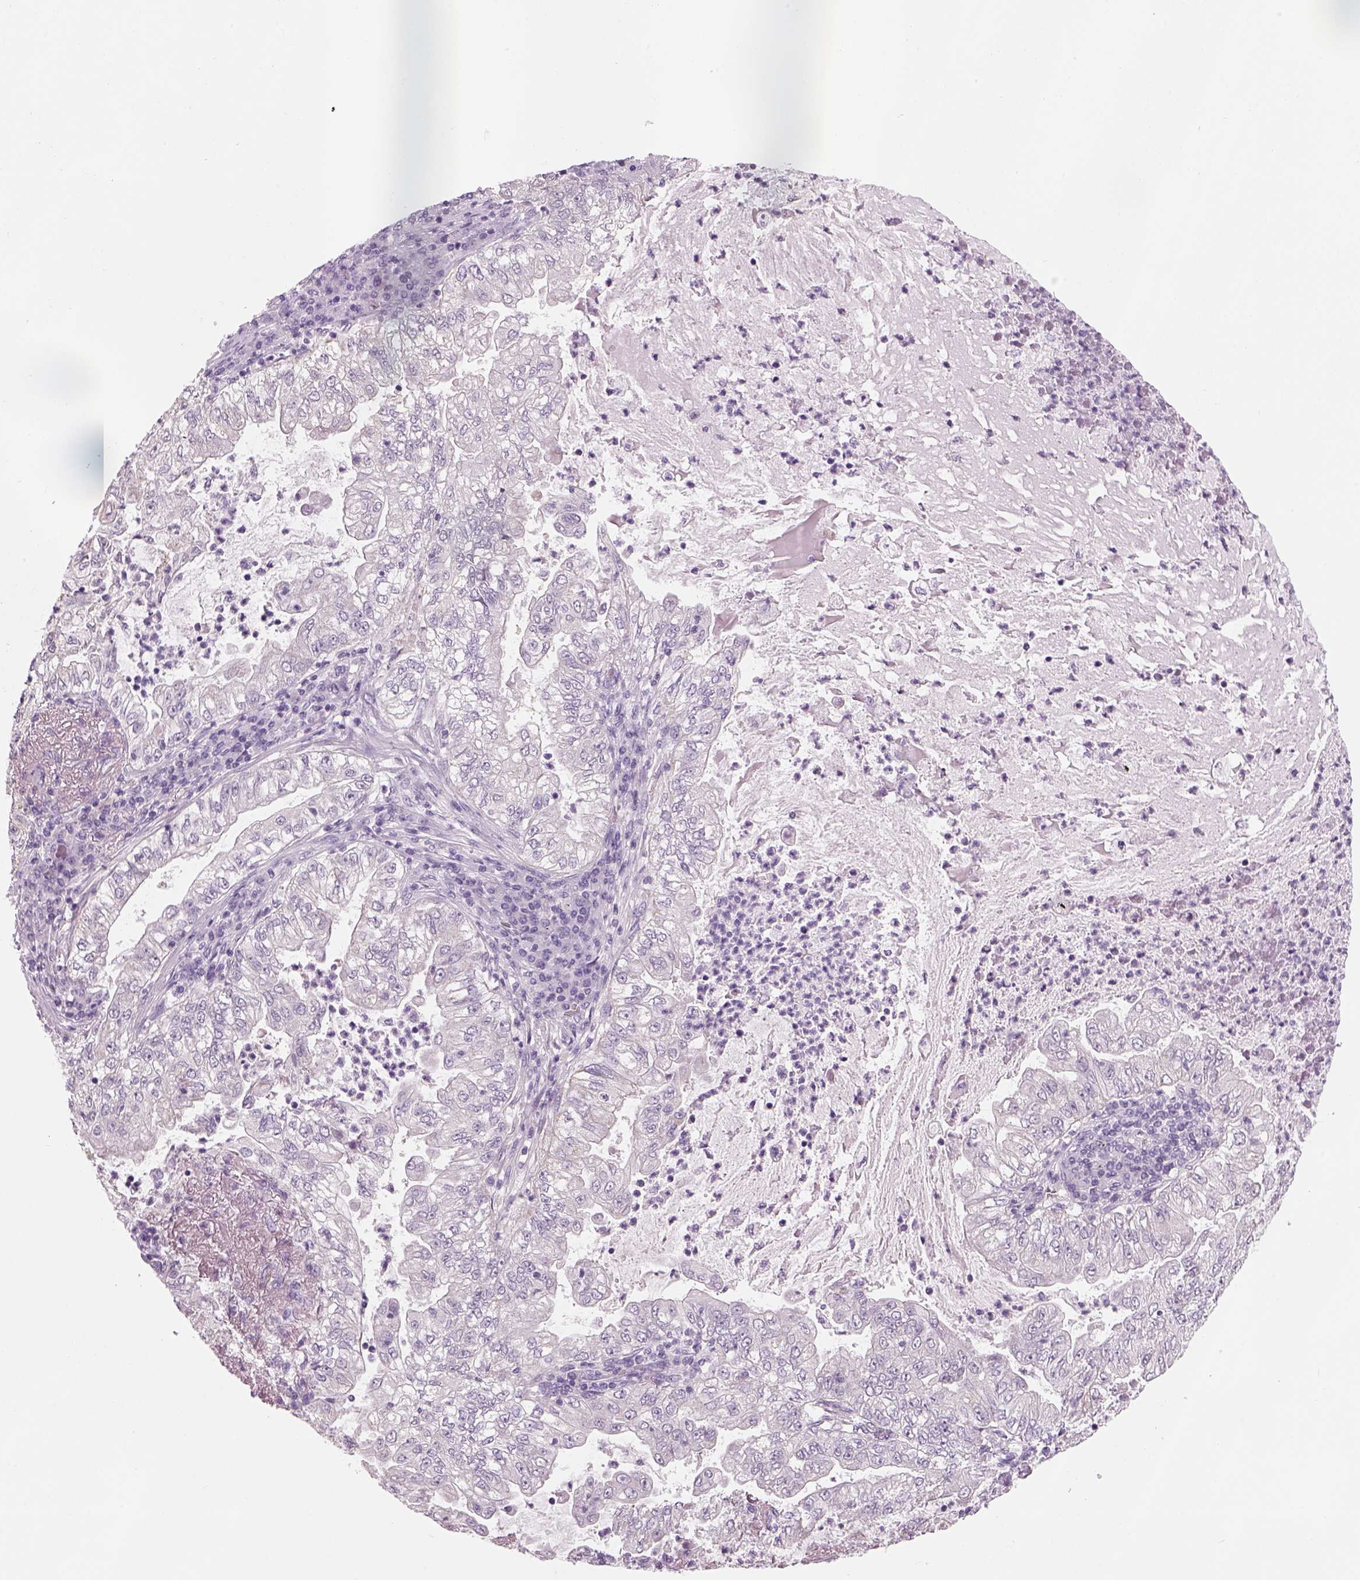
{"staining": {"intensity": "negative", "quantity": "none", "location": "none"}, "tissue": "lung cancer", "cell_type": "Tumor cells", "image_type": "cancer", "snomed": [{"axis": "morphology", "description": "Adenocarcinoma, NOS"}, {"axis": "topography", "description": "Lung"}], "caption": "High magnification brightfield microscopy of lung cancer (adenocarcinoma) stained with DAB (3,3'-diaminobenzidine) (brown) and counterstained with hematoxylin (blue): tumor cells show no significant positivity. (Brightfield microscopy of DAB (3,3'-diaminobenzidine) immunohistochemistry at high magnification).", "gene": "KCNMB4", "patient": {"sex": "female", "age": 73}}